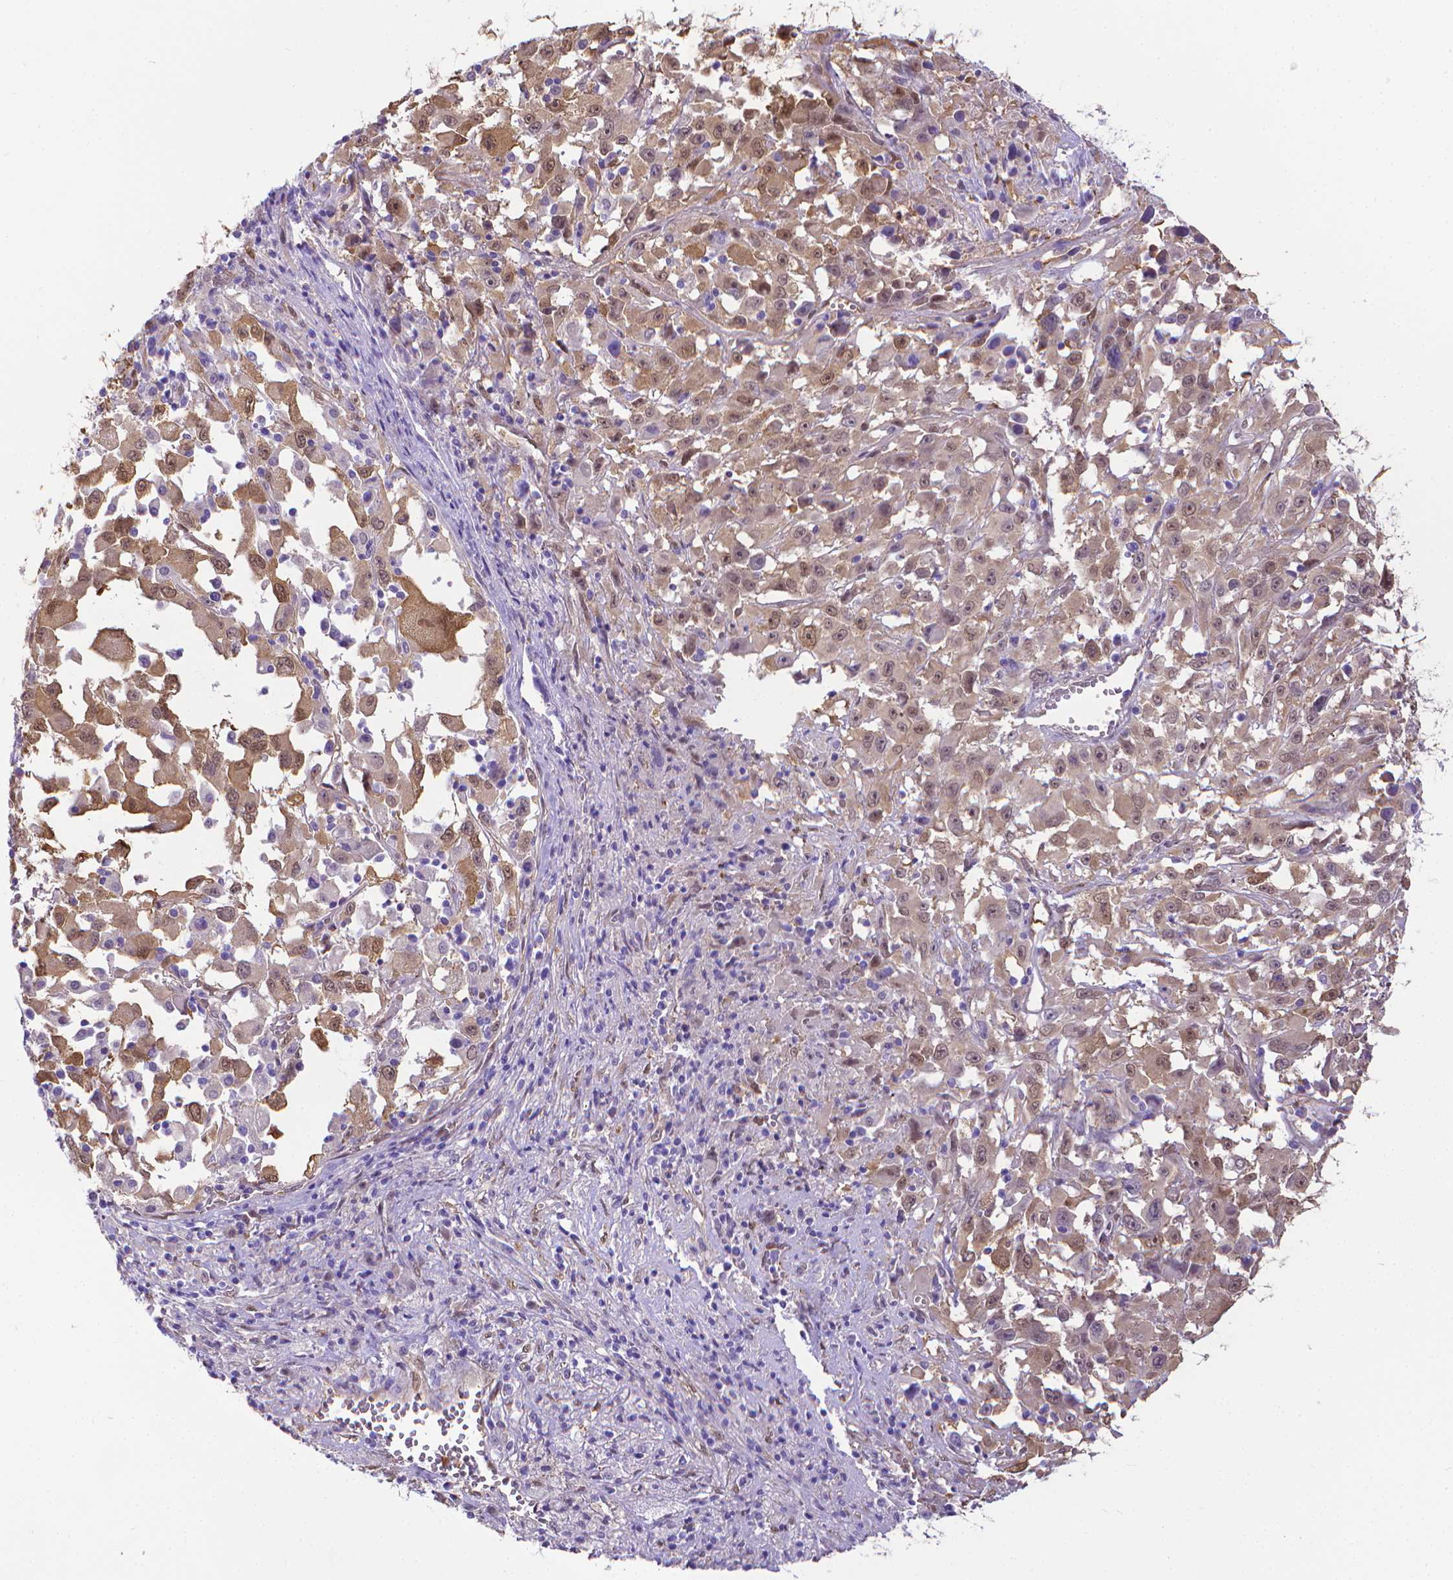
{"staining": {"intensity": "moderate", "quantity": ">75%", "location": "cytoplasmic/membranous,nuclear"}, "tissue": "melanoma", "cell_type": "Tumor cells", "image_type": "cancer", "snomed": [{"axis": "morphology", "description": "Malignant melanoma, Metastatic site"}, {"axis": "topography", "description": "Soft tissue"}], "caption": "The micrograph displays staining of melanoma, revealing moderate cytoplasmic/membranous and nuclear protein staining (brown color) within tumor cells. (DAB (3,3'-diaminobenzidine) IHC with brightfield microscopy, high magnification).", "gene": "CLIC4", "patient": {"sex": "male", "age": 50}}